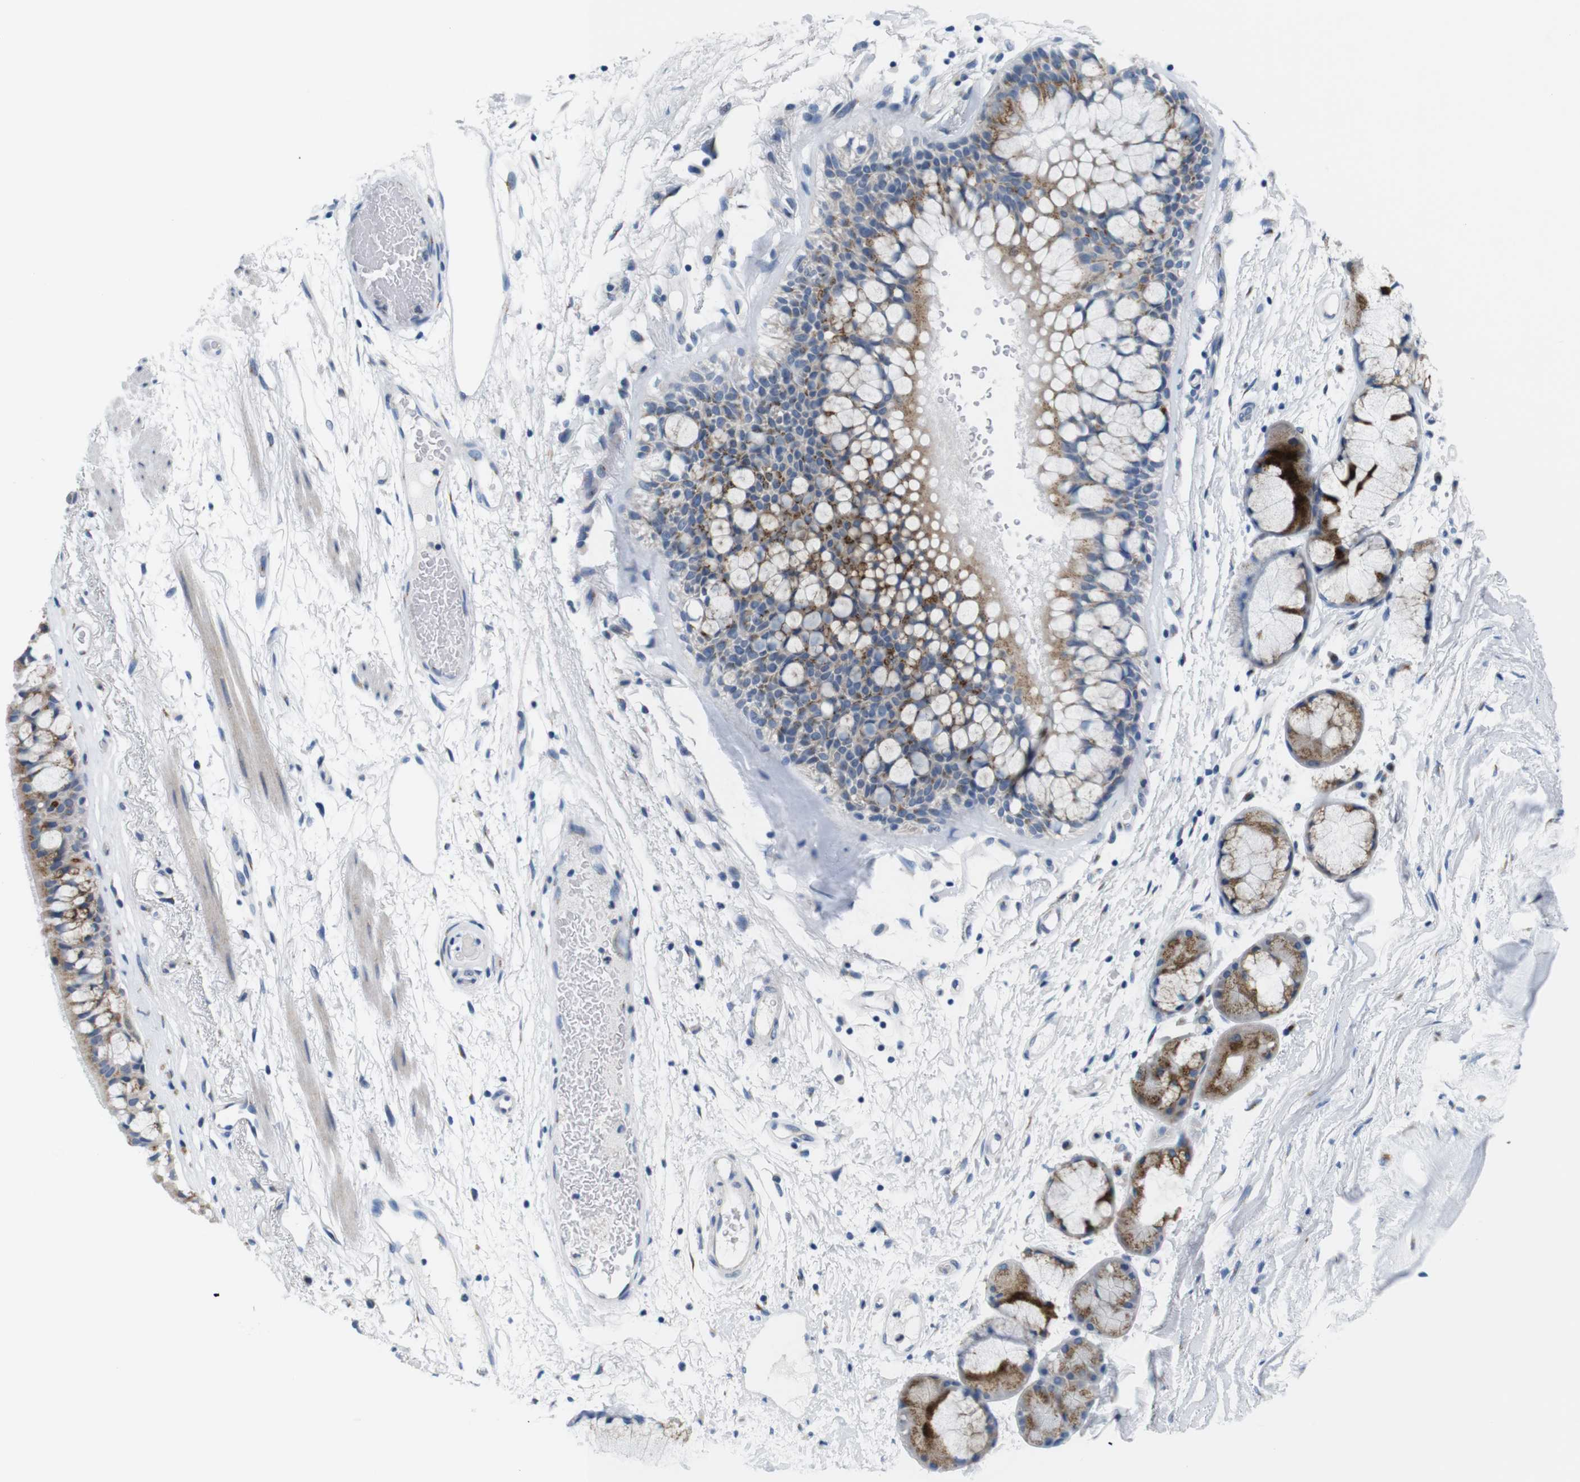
{"staining": {"intensity": "moderate", "quantity": "25%-75%", "location": "cytoplasmic/membranous"}, "tissue": "bronchus", "cell_type": "Respiratory epithelial cells", "image_type": "normal", "snomed": [{"axis": "morphology", "description": "Normal tissue, NOS"}, {"axis": "topography", "description": "Bronchus"}], "caption": "This photomicrograph reveals unremarkable bronchus stained with immunohistochemistry (IHC) to label a protein in brown. The cytoplasmic/membranous of respiratory epithelial cells show moderate positivity for the protein. Nuclei are counter-stained blue.", "gene": "GOLGA2", "patient": {"sex": "male", "age": 66}}